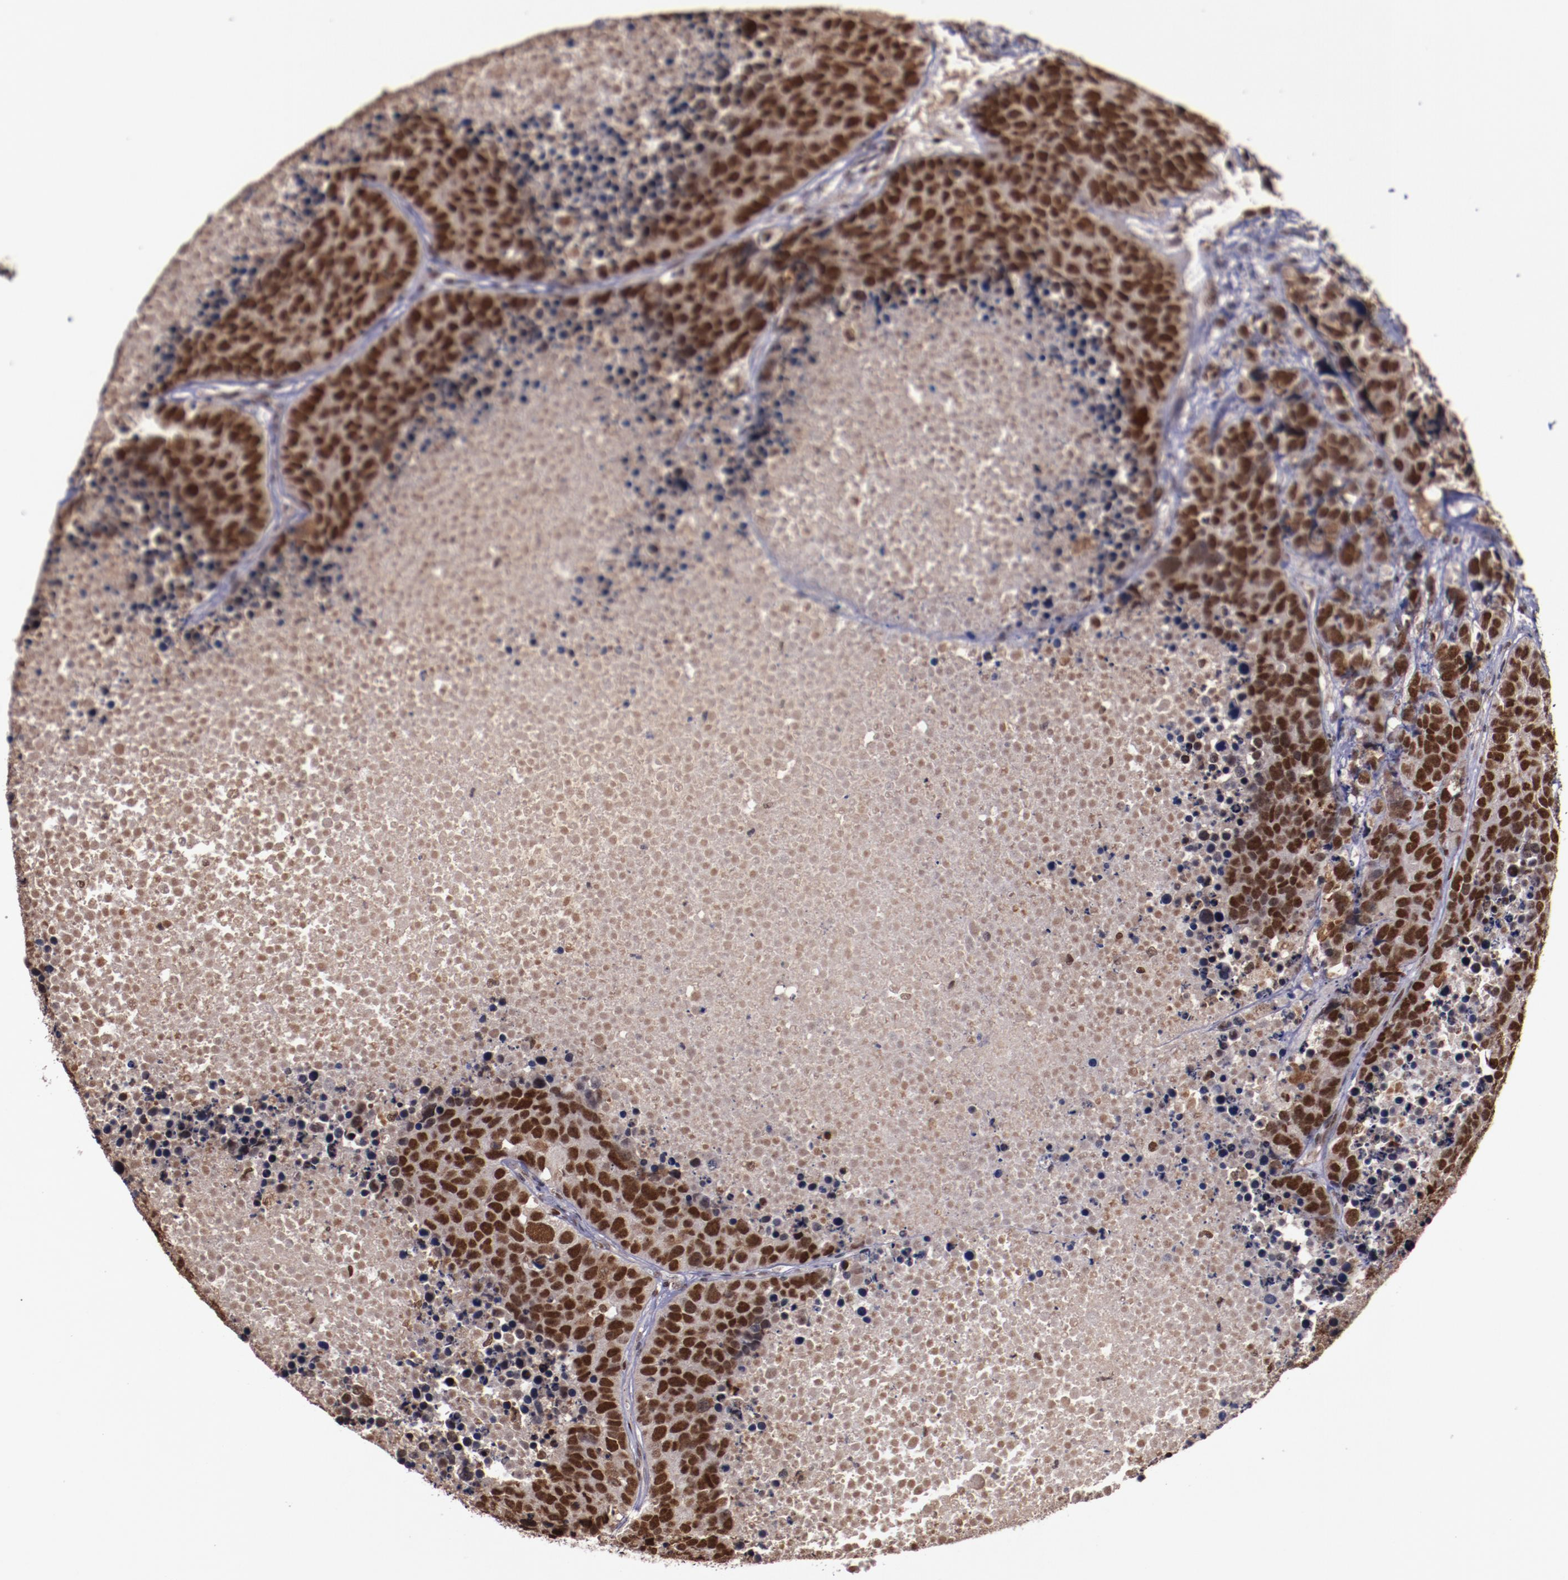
{"staining": {"intensity": "strong", "quantity": ">75%", "location": "nuclear"}, "tissue": "carcinoid", "cell_type": "Tumor cells", "image_type": "cancer", "snomed": [{"axis": "morphology", "description": "Carcinoid, malignant, NOS"}, {"axis": "topography", "description": "Lung"}], "caption": "Tumor cells reveal high levels of strong nuclear positivity in approximately >75% of cells in human carcinoid (malignant). (IHC, brightfield microscopy, high magnification).", "gene": "CHEK2", "patient": {"sex": "male", "age": 60}}